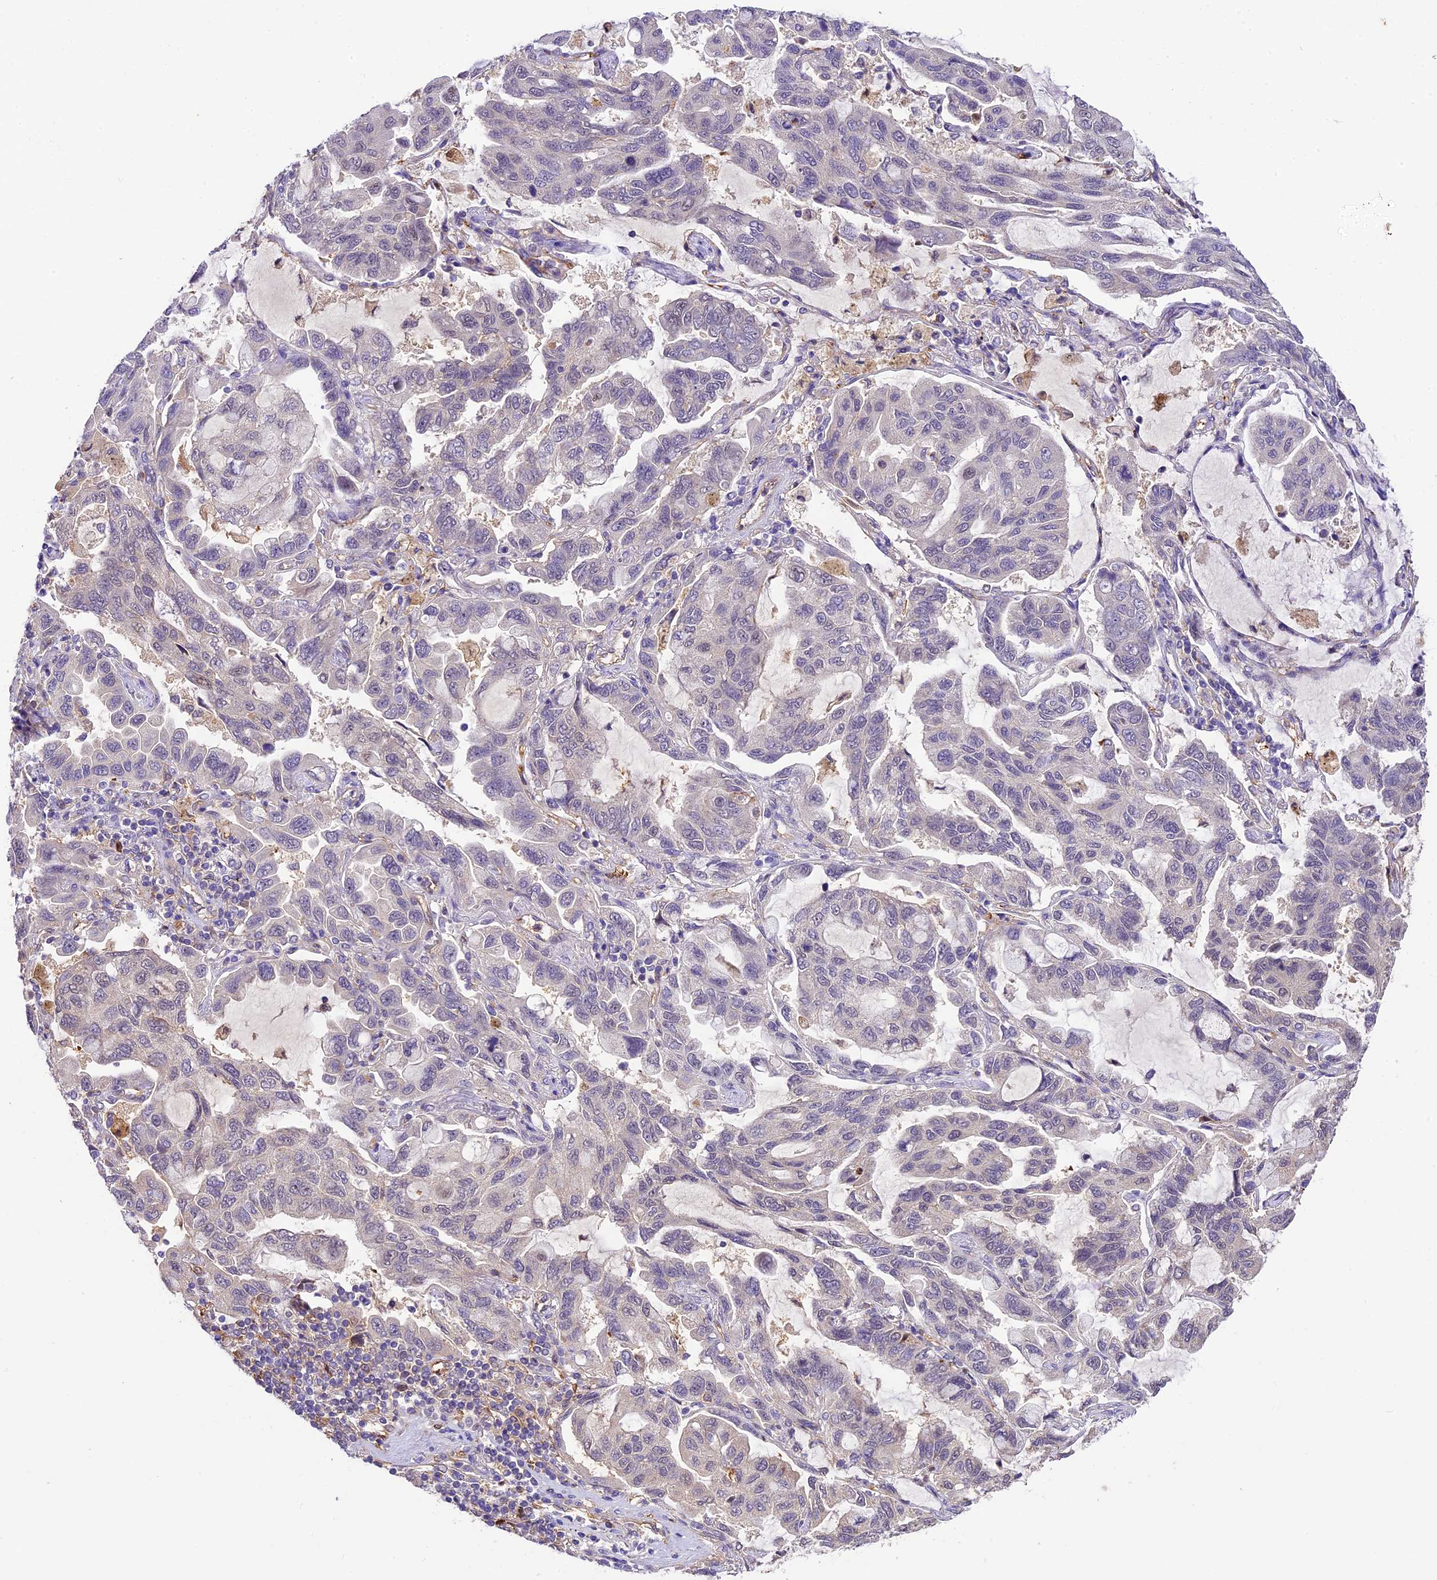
{"staining": {"intensity": "negative", "quantity": "none", "location": "none"}, "tissue": "lung cancer", "cell_type": "Tumor cells", "image_type": "cancer", "snomed": [{"axis": "morphology", "description": "Adenocarcinoma, NOS"}, {"axis": "topography", "description": "Lung"}], "caption": "Immunohistochemistry (IHC) of human adenocarcinoma (lung) shows no expression in tumor cells.", "gene": "NEK8", "patient": {"sex": "male", "age": 64}}